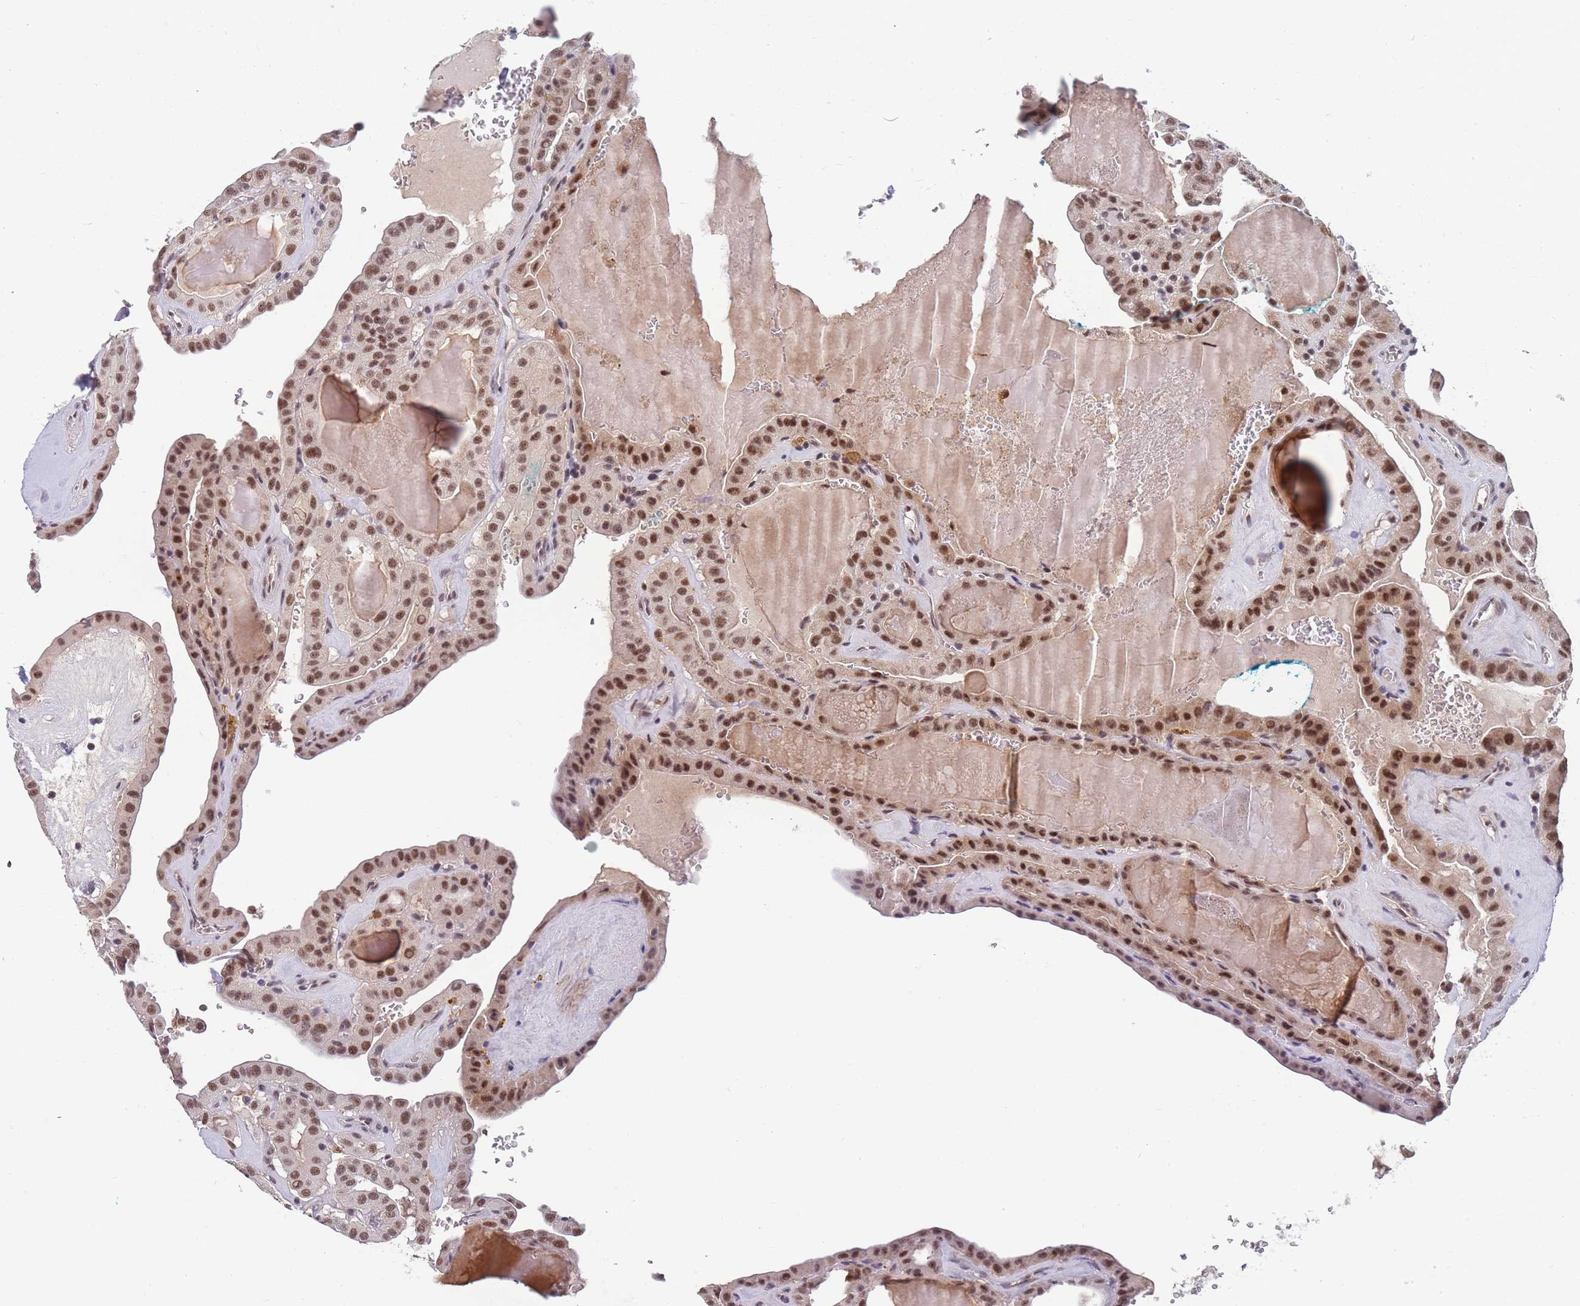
{"staining": {"intensity": "moderate", "quantity": ">75%", "location": "nuclear"}, "tissue": "thyroid cancer", "cell_type": "Tumor cells", "image_type": "cancer", "snomed": [{"axis": "morphology", "description": "Papillary adenocarcinoma, NOS"}, {"axis": "topography", "description": "Thyroid gland"}], "caption": "Tumor cells show medium levels of moderate nuclear expression in approximately >75% of cells in human thyroid papillary adenocarcinoma.", "gene": "SNRPA1", "patient": {"sex": "male", "age": 52}}